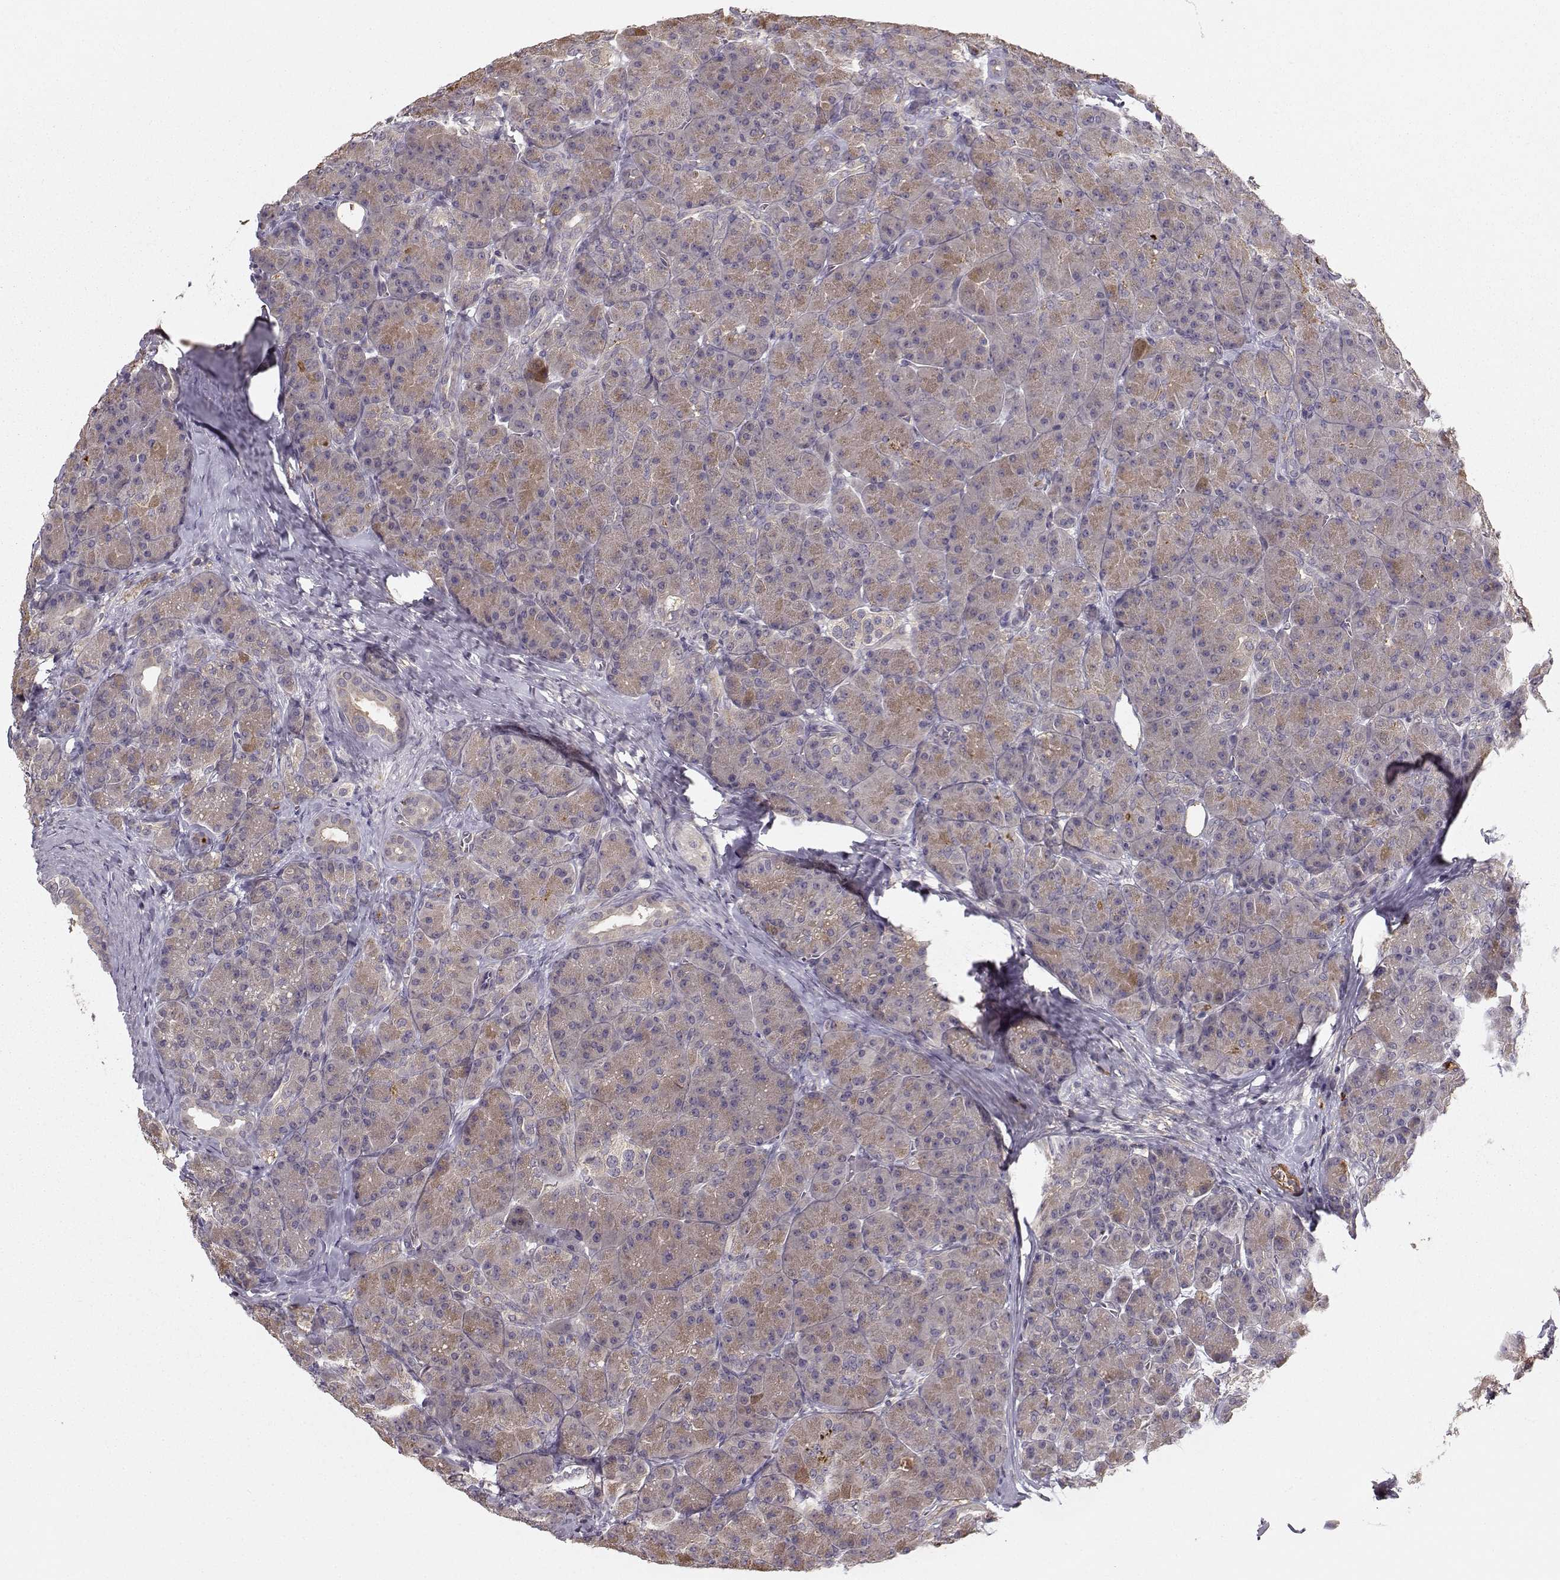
{"staining": {"intensity": "moderate", "quantity": "25%-75%", "location": "cytoplasmic/membranous"}, "tissue": "pancreas", "cell_type": "Exocrine glandular cells", "image_type": "normal", "snomed": [{"axis": "morphology", "description": "Normal tissue, NOS"}, {"axis": "topography", "description": "Pancreas"}], "caption": "DAB immunohistochemical staining of benign pancreas displays moderate cytoplasmic/membranous protein expression in about 25%-75% of exocrine glandular cells.", "gene": "WNT6", "patient": {"sex": "male", "age": 57}}